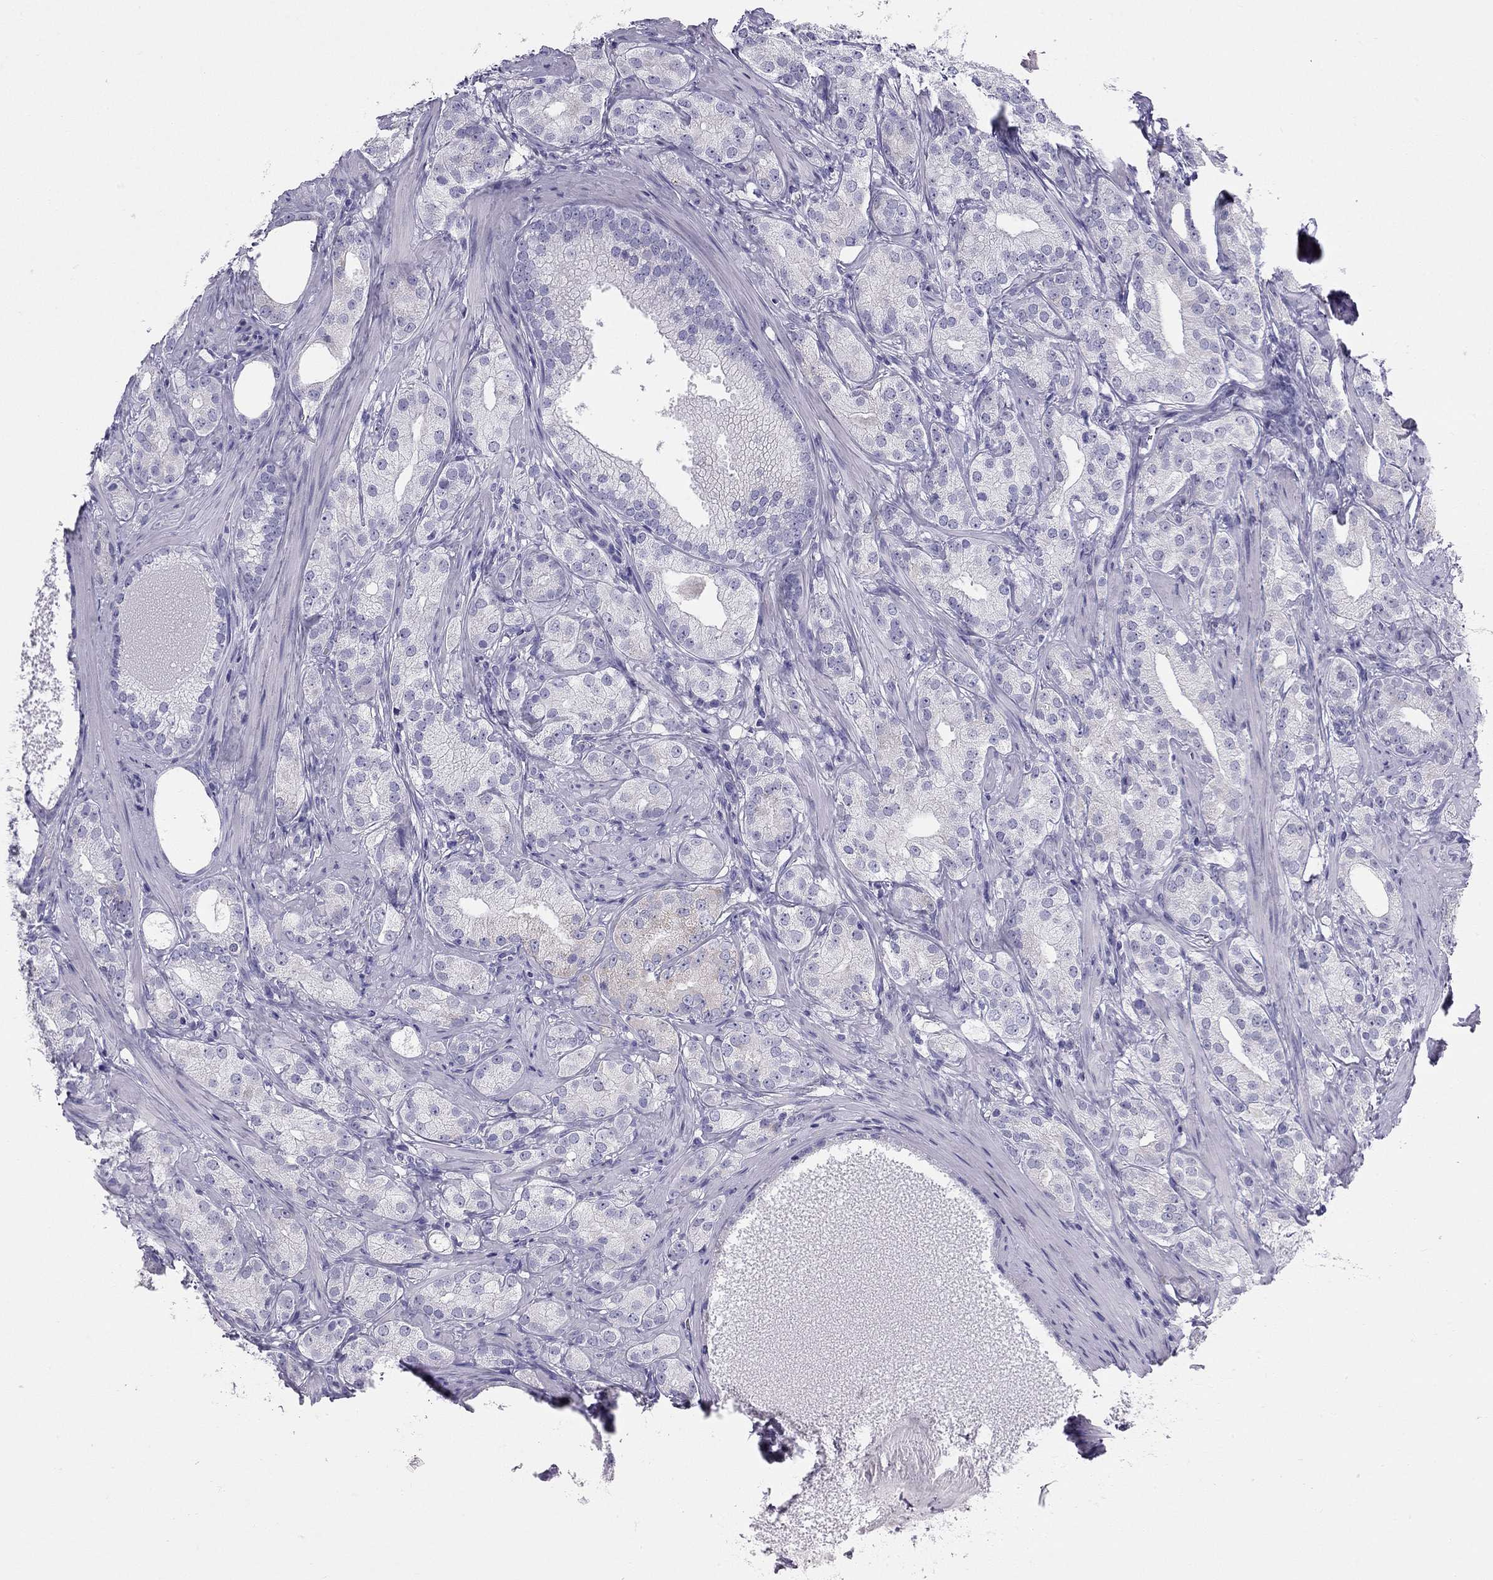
{"staining": {"intensity": "negative", "quantity": "none", "location": "none"}, "tissue": "prostate cancer", "cell_type": "Tumor cells", "image_type": "cancer", "snomed": [{"axis": "morphology", "description": "Adenocarcinoma, High grade"}, {"axis": "topography", "description": "Prostate and seminal vesicle, NOS"}], "caption": "Prostate high-grade adenocarcinoma stained for a protein using immunohistochemistry (IHC) reveals no positivity tumor cells.", "gene": "TRPM3", "patient": {"sex": "male", "age": 62}}